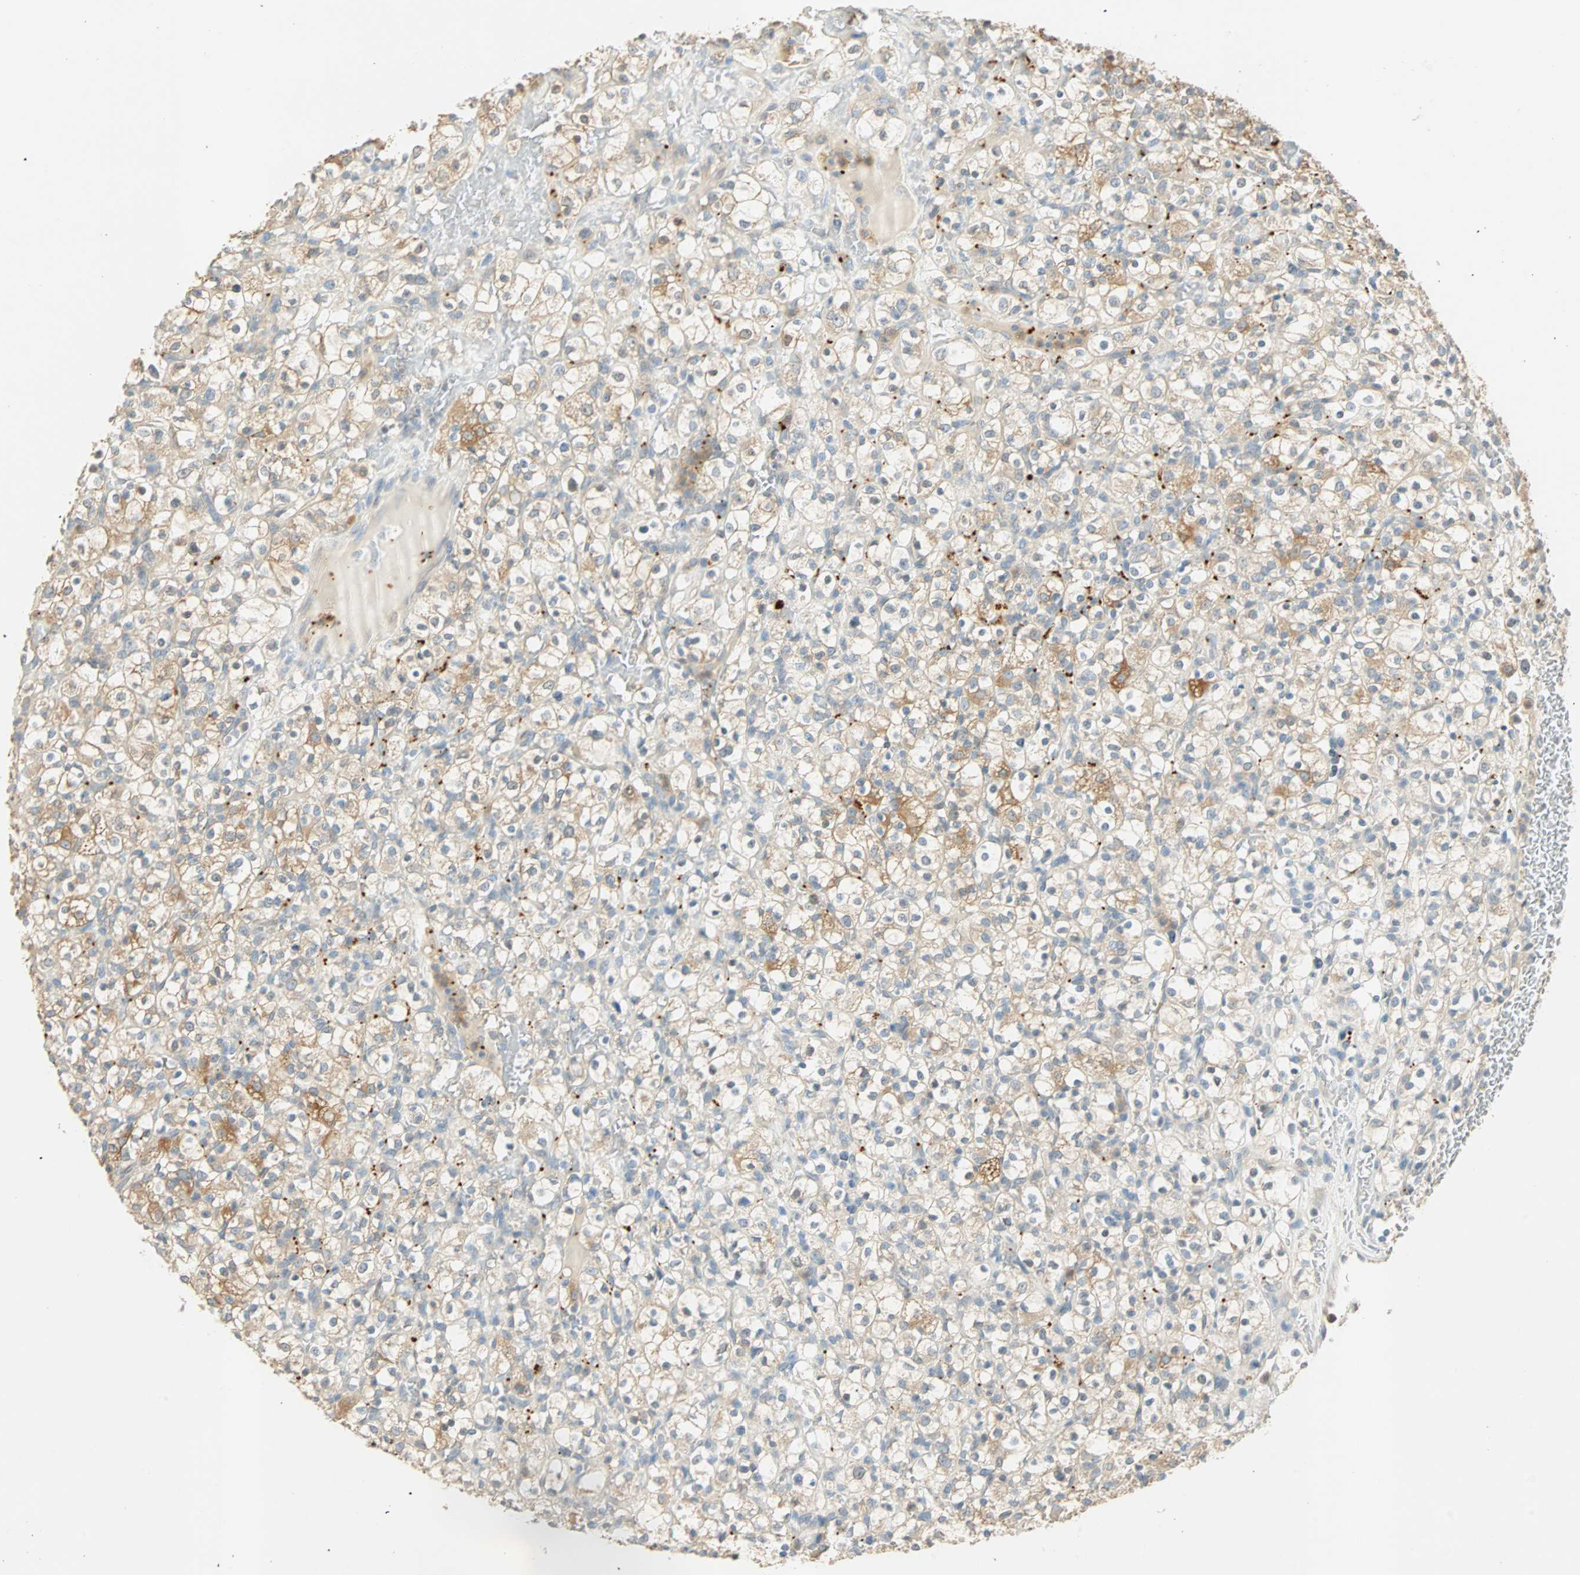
{"staining": {"intensity": "weak", "quantity": "25%-75%", "location": "cytoplasmic/membranous"}, "tissue": "renal cancer", "cell_type": "Tumor cells", "image_type": "cancer", "snomed": [{"axis": "morphology", "description": "Normal tissue, NOS"}, {"axis": "morphology", "description": "Adenocarcinoma, NOS"}, {"axis": "topography", "description": "Kidney"}], "caption": "An immunohistochemistry (IHC) histopathology image of neoplastic tissue is shown. Protein staining in brown labels weak cytoplasmic/membranous positivity in renal cancer (adenocarcinoma) within tumor cells.", "gene": "RAD18", "patient": {"sex": "female", "age": 72}}